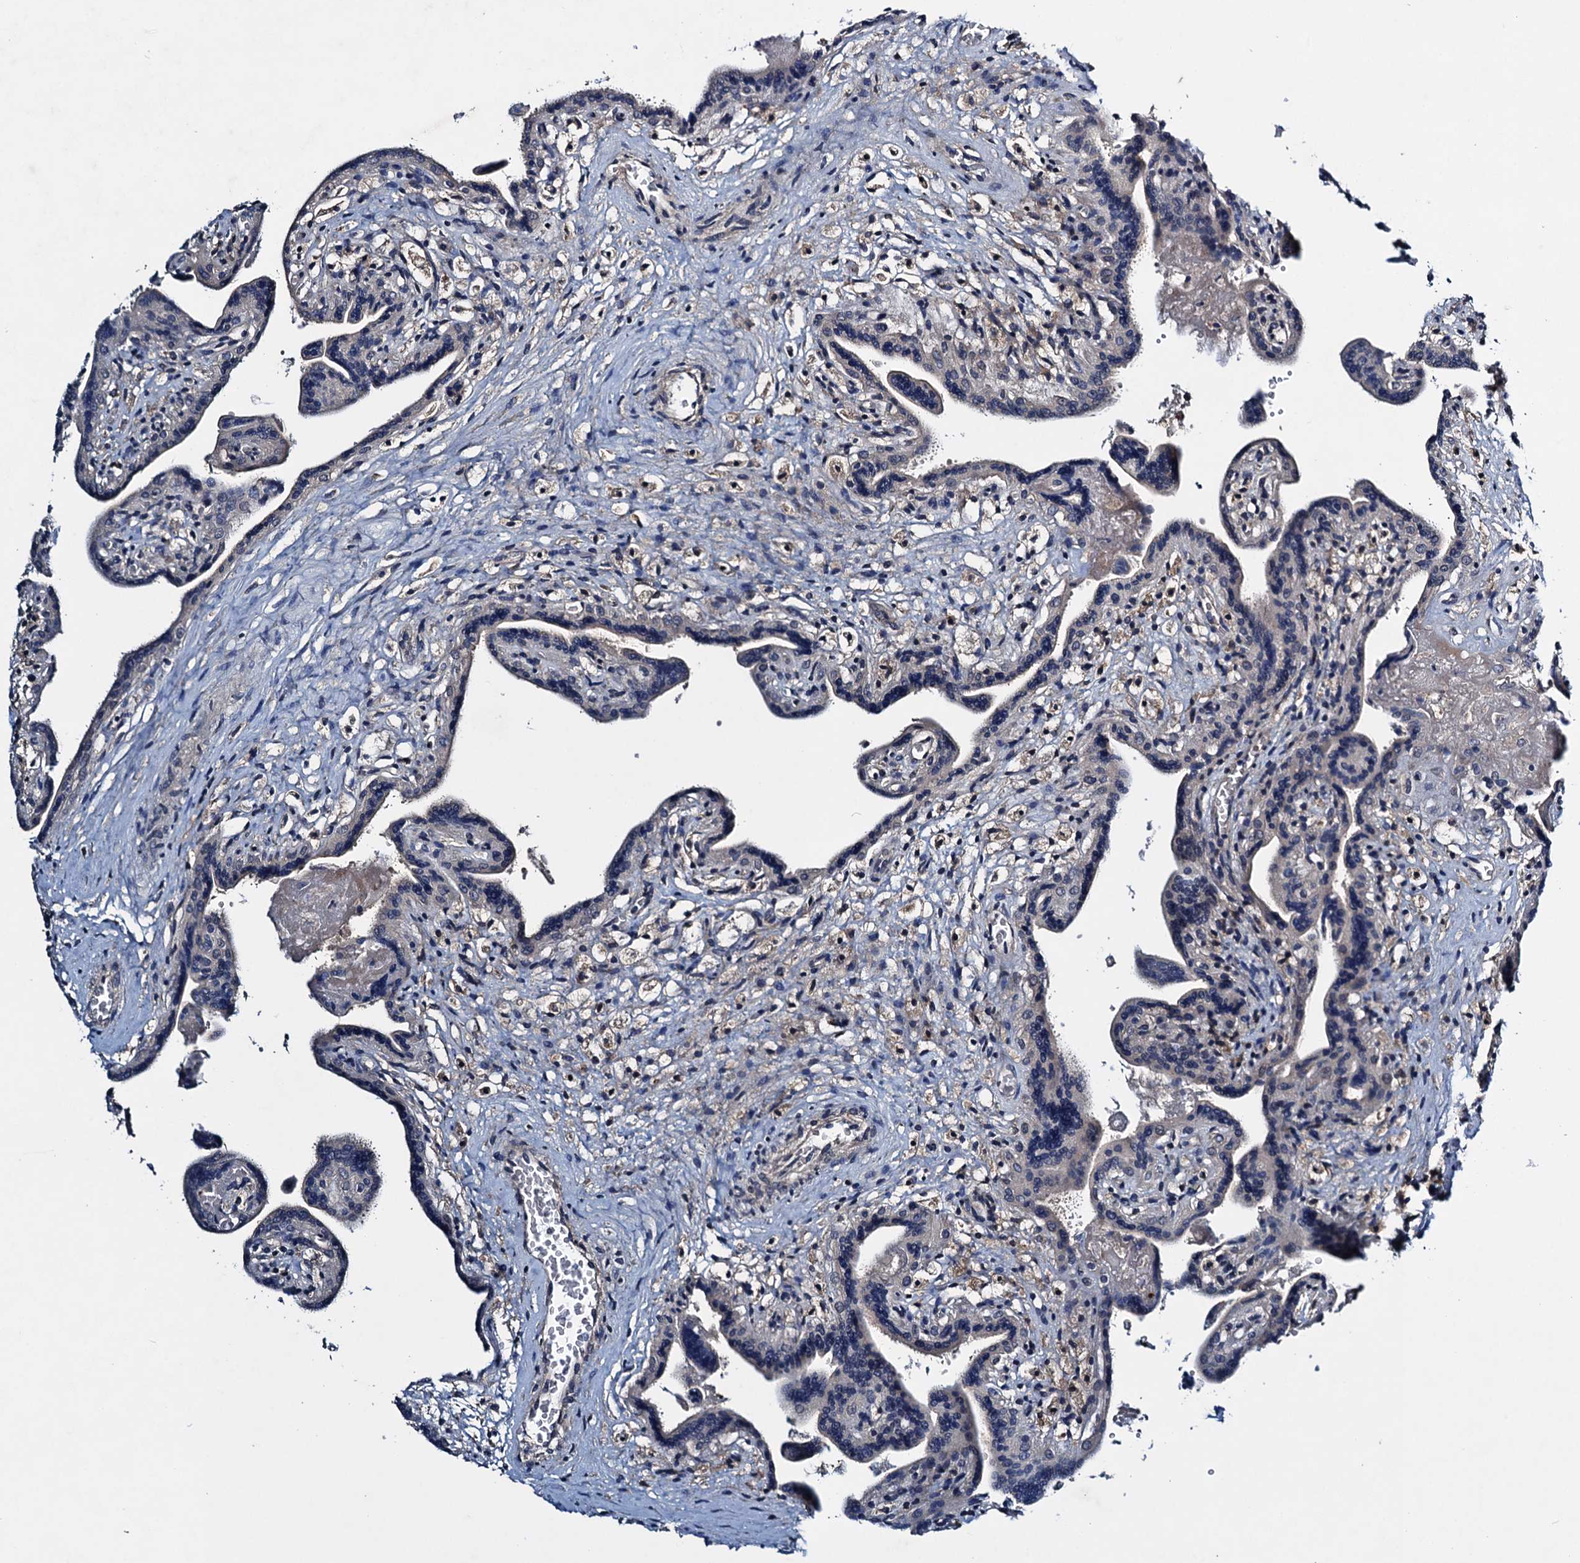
{"staining": {"intensity": "moderate", "quantity": "25%-75%", "location": "cytoplasmic/membranous,nuclear"}, "tissue": "placenta", "cell_type": "Trophoblastic cells", "image_type": "normal", "snomed": [{"axis": "morphology", "description": "Normal tissue, NOS"}, {"axis": "topography", "description": "Placenta"}], "caption": "Protein staining displays moderate cytoplasmic/membranous,nuclear staining in approximately 25%-75% of trophoblastic cells in benign placenta. The staining is performed using DAB brown chromogen to label protein expression. The nuclei are counter-stained blue using hematoxylin.", "gene": "RNF165", "patient": {"sex": "female", "age": 37}}